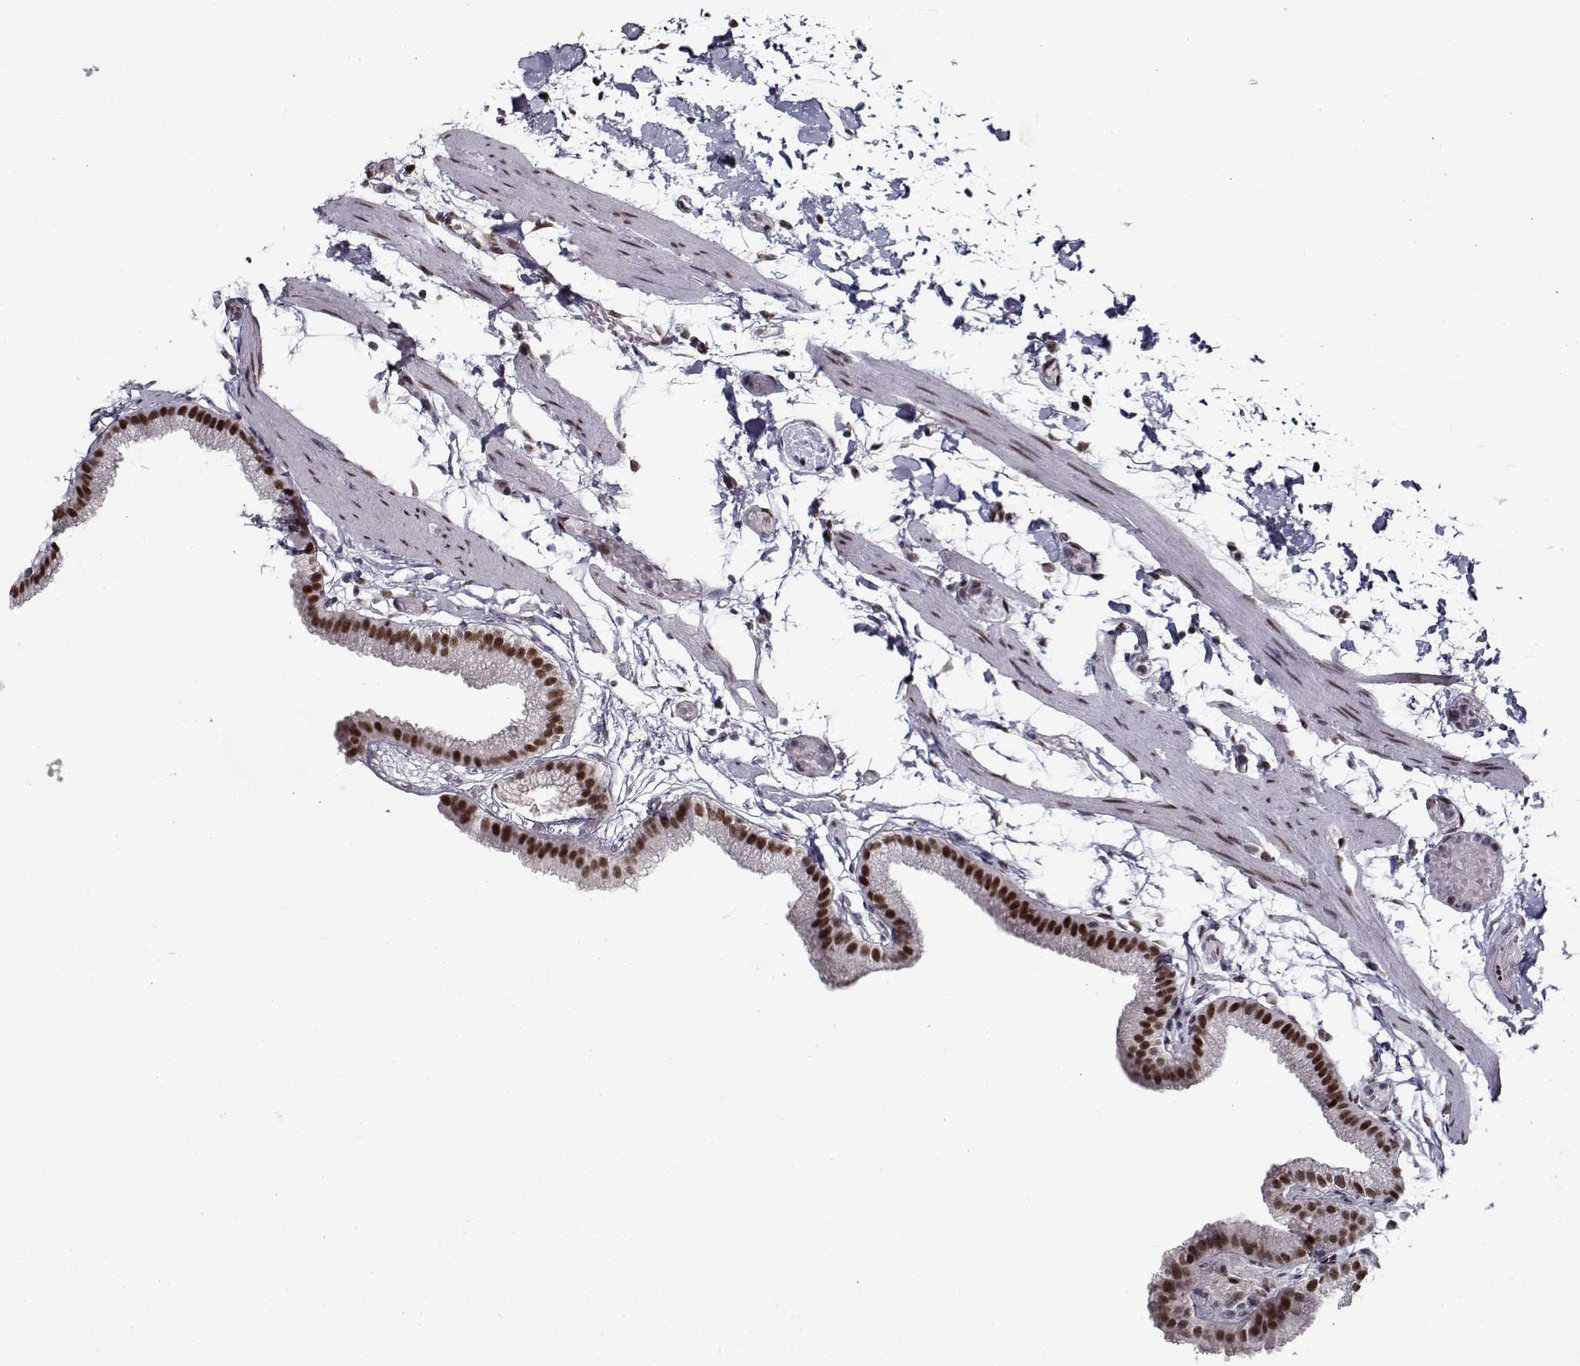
{"staining": {"intensity": "moderate", "quantity": ">75%", "location": "nuclear"}, "tissue": "gallbladder", "cell_type": "Glandular cells", "image_type": "normal", "snomed": [{"axis": "morphology", "description": "Normal tissue, NOS"}, {"axis": "topography", "description": "Gallbladder"}], "caption": "Immunohistochemistry micrograph of benign gallbladder: gallbladder stained using immunohistochemistry reveals medium levels of moderate protein expression localized specifically in the nuclear of glandular cells, appearing as a nuclear brown color.", "gene": "PRMT1", "patient": {"sex": "female", "age": 45}}